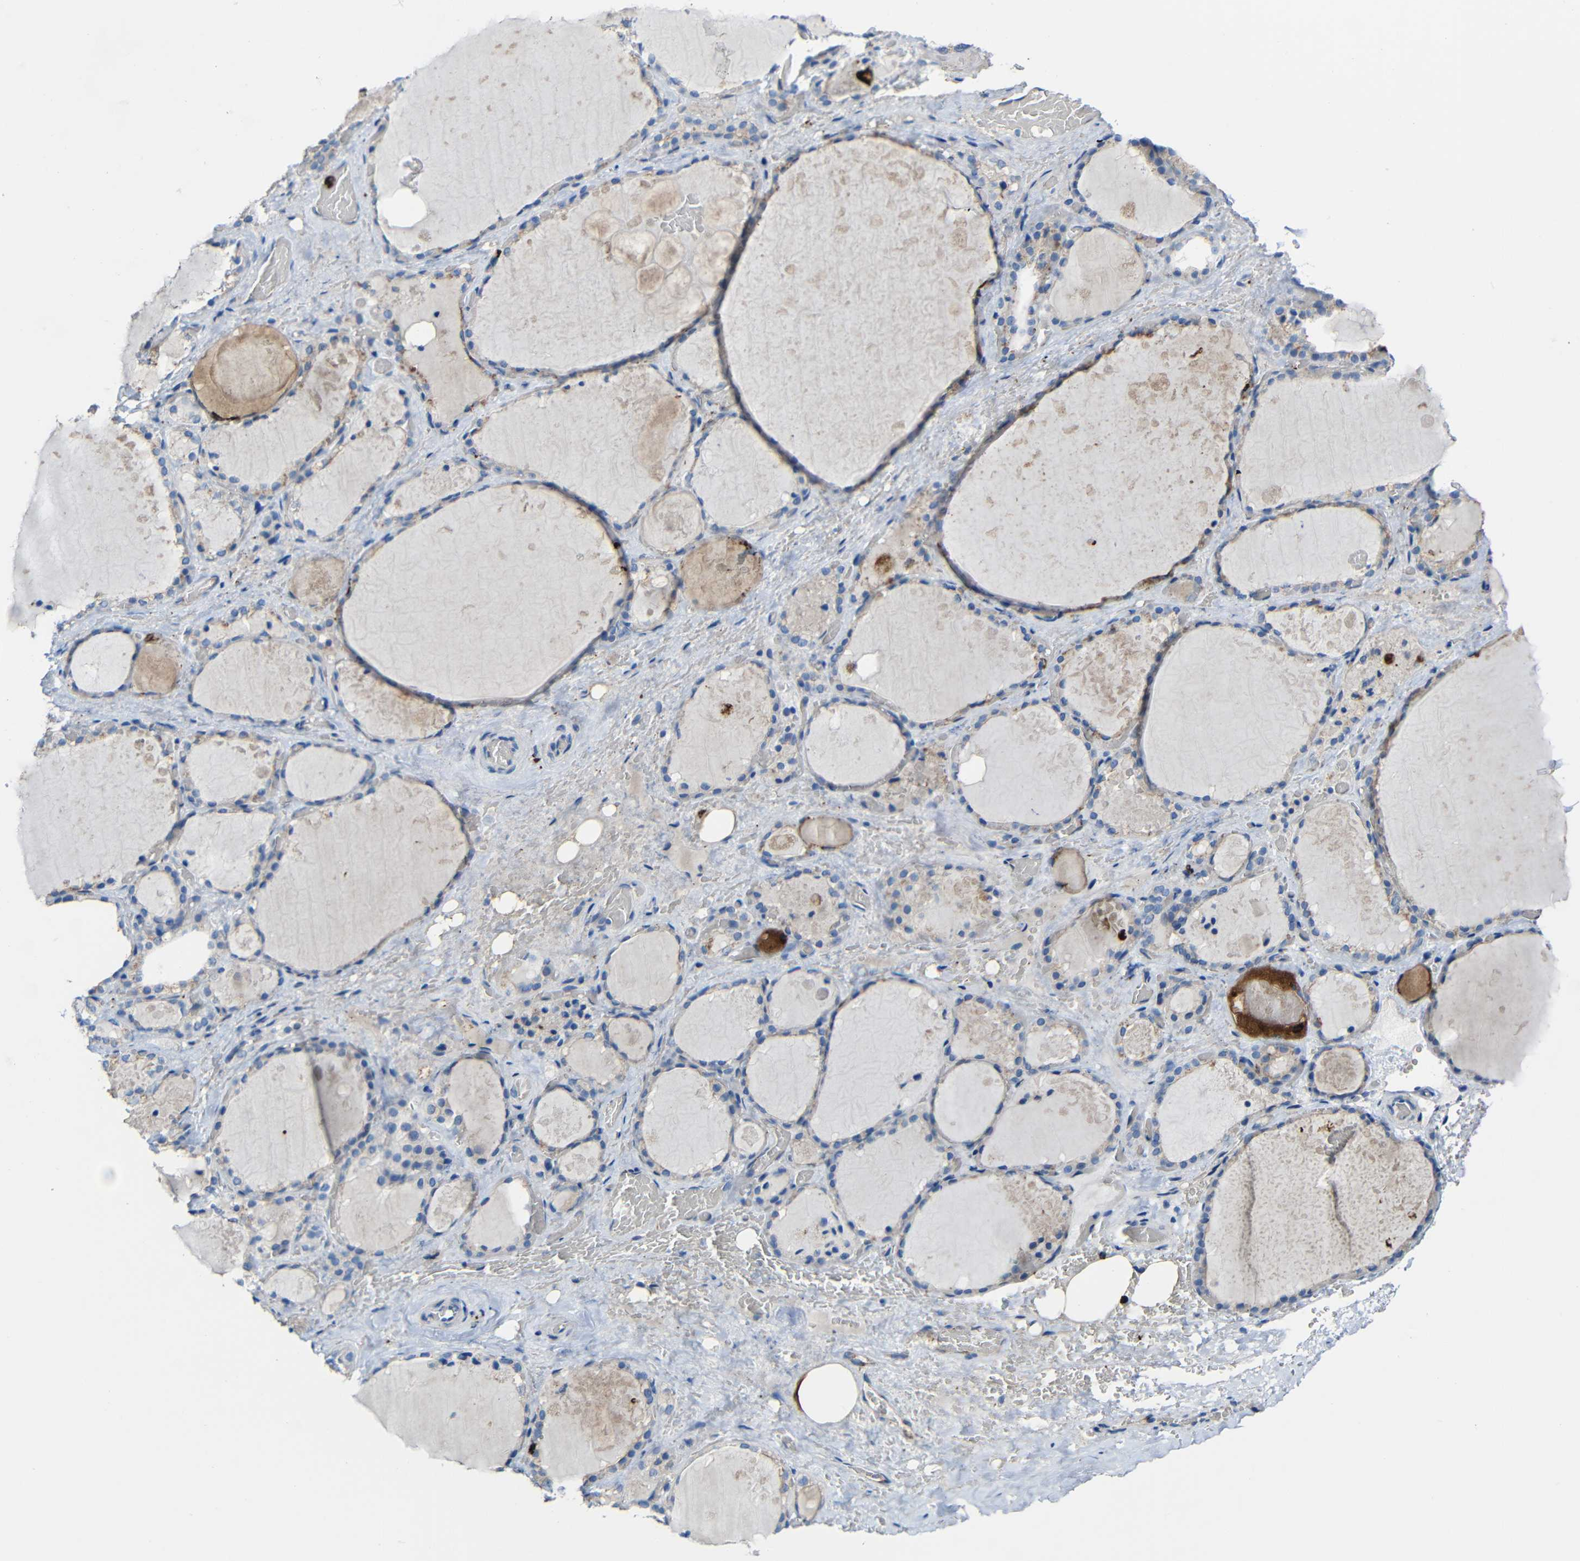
{"staining": {"intensity": "moderate", "quantity": "<25%", "location": "cytoplasmic/membranous"}, "tissue": "thyroid gland", "cell_type": "Glandular cells", "image_type": "normal", "snomed": [{"axis": "morphology", "description": "Normal tissue, NOS"}, {"axis": "topography", "description": "Thyroid gland"}], "caption": "Moderate cytoplasmic/membranous staining is identified in about <25% of glandular cells in normal thyroid gland.", "gene": "HLA", "patient": {"sex": "male", "age": 61}}